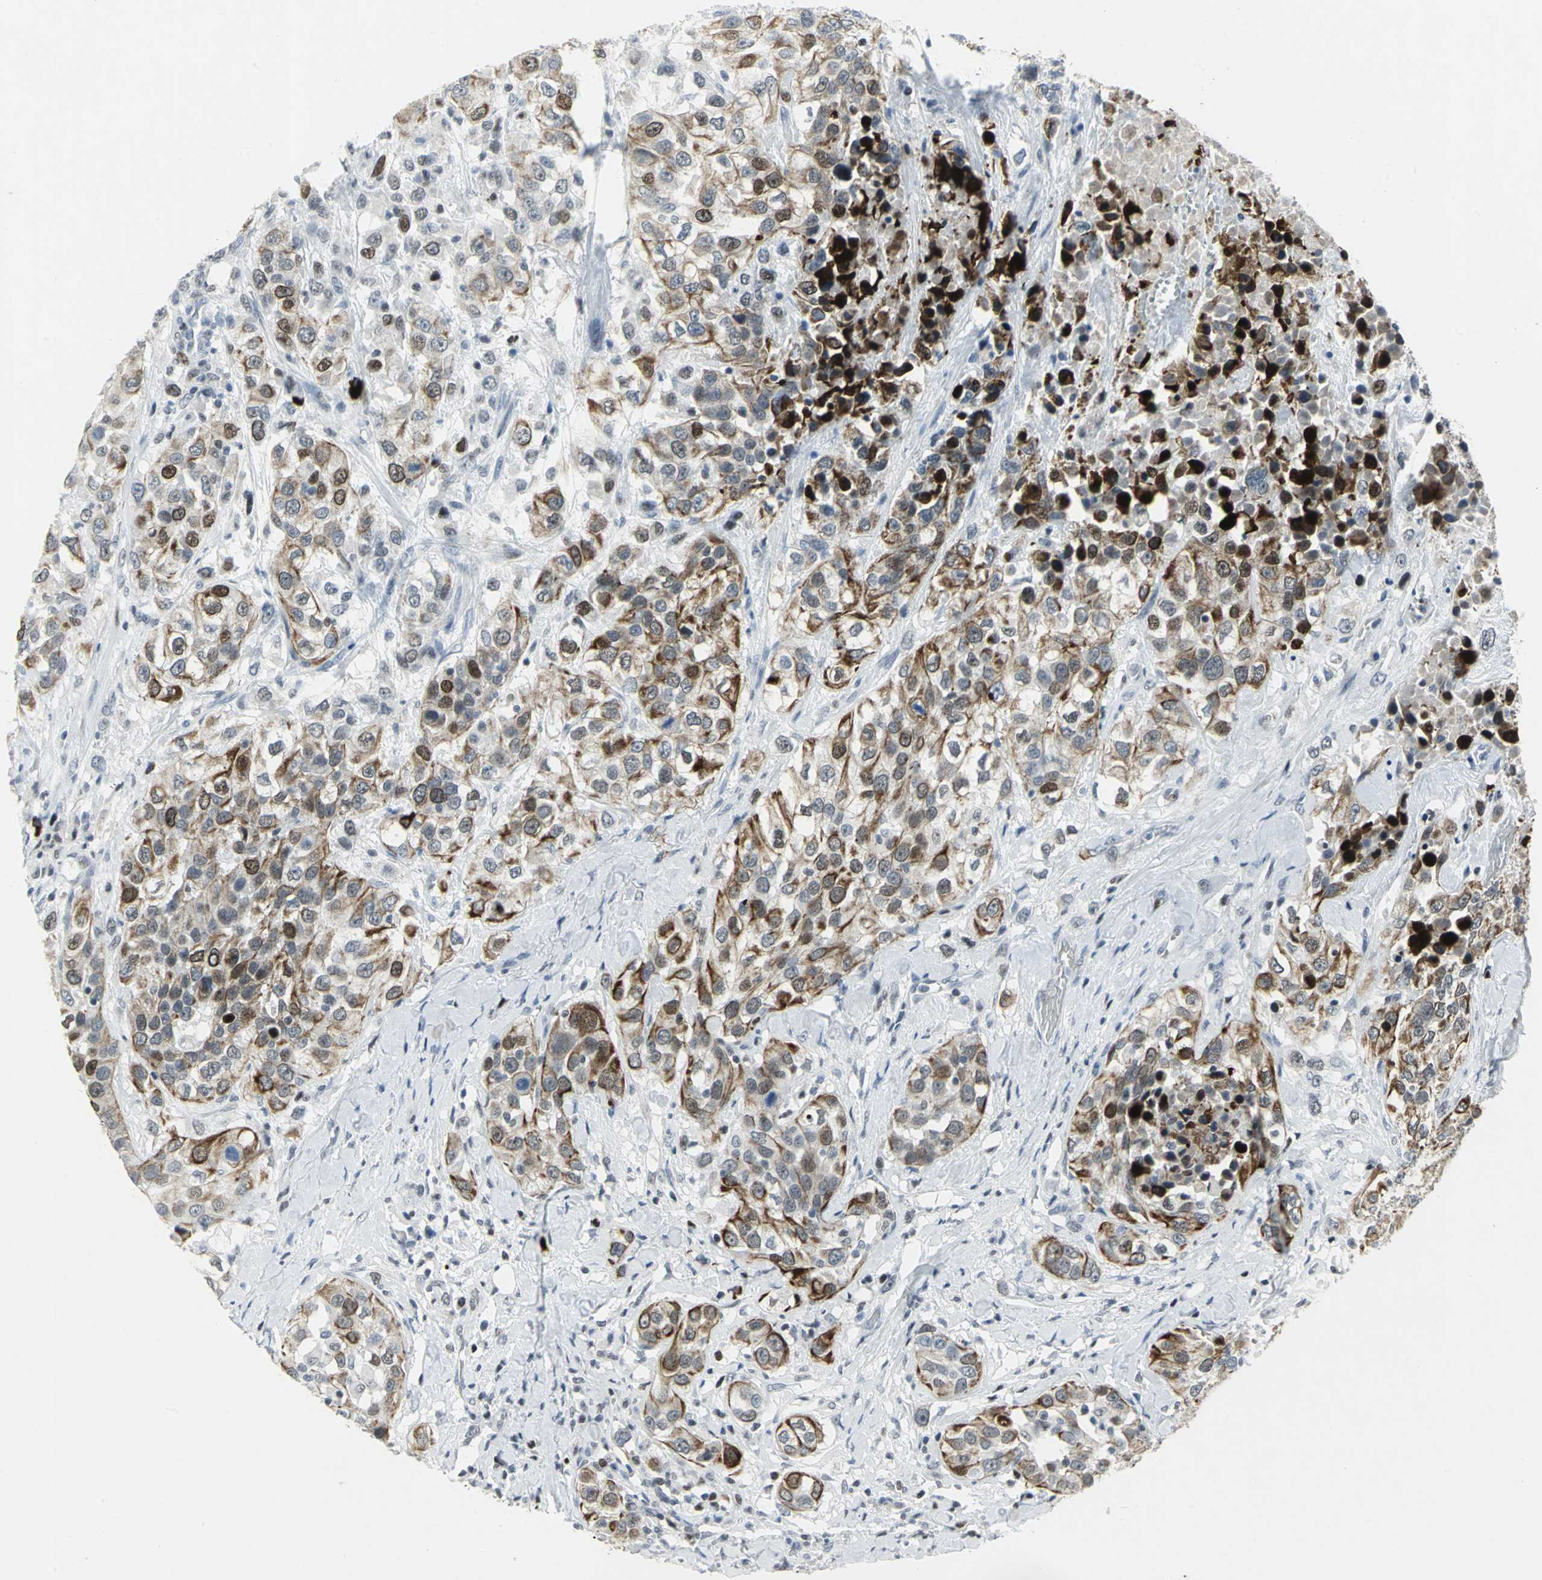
{"staining": {"intensity": "moderate", "quantity": ">75%", "location": "cytoplasmic/membranous,nuclear"}, "tissue": "urothelial cancer", "cell_type": "Tumor cells", "image_type": "cancer", "snomed": [{"axis": "morphology", "description": "Urothelial carcinoma, High grade"}, {"axis": "topography", "description": "Urinary bladder"}], "caption": "Immunohistochemical staining of human urothelial carcinoma (high-grade) demonstrates medium levels of moderate cytoplasmic/membranous and nuclear protein positivity in approximately >75% of tumor cells. (DAB = brown stain, brightfield microscopy at high magnification).", "gene": "RPA1", "patient": {"sex": "female", "age": 80}}